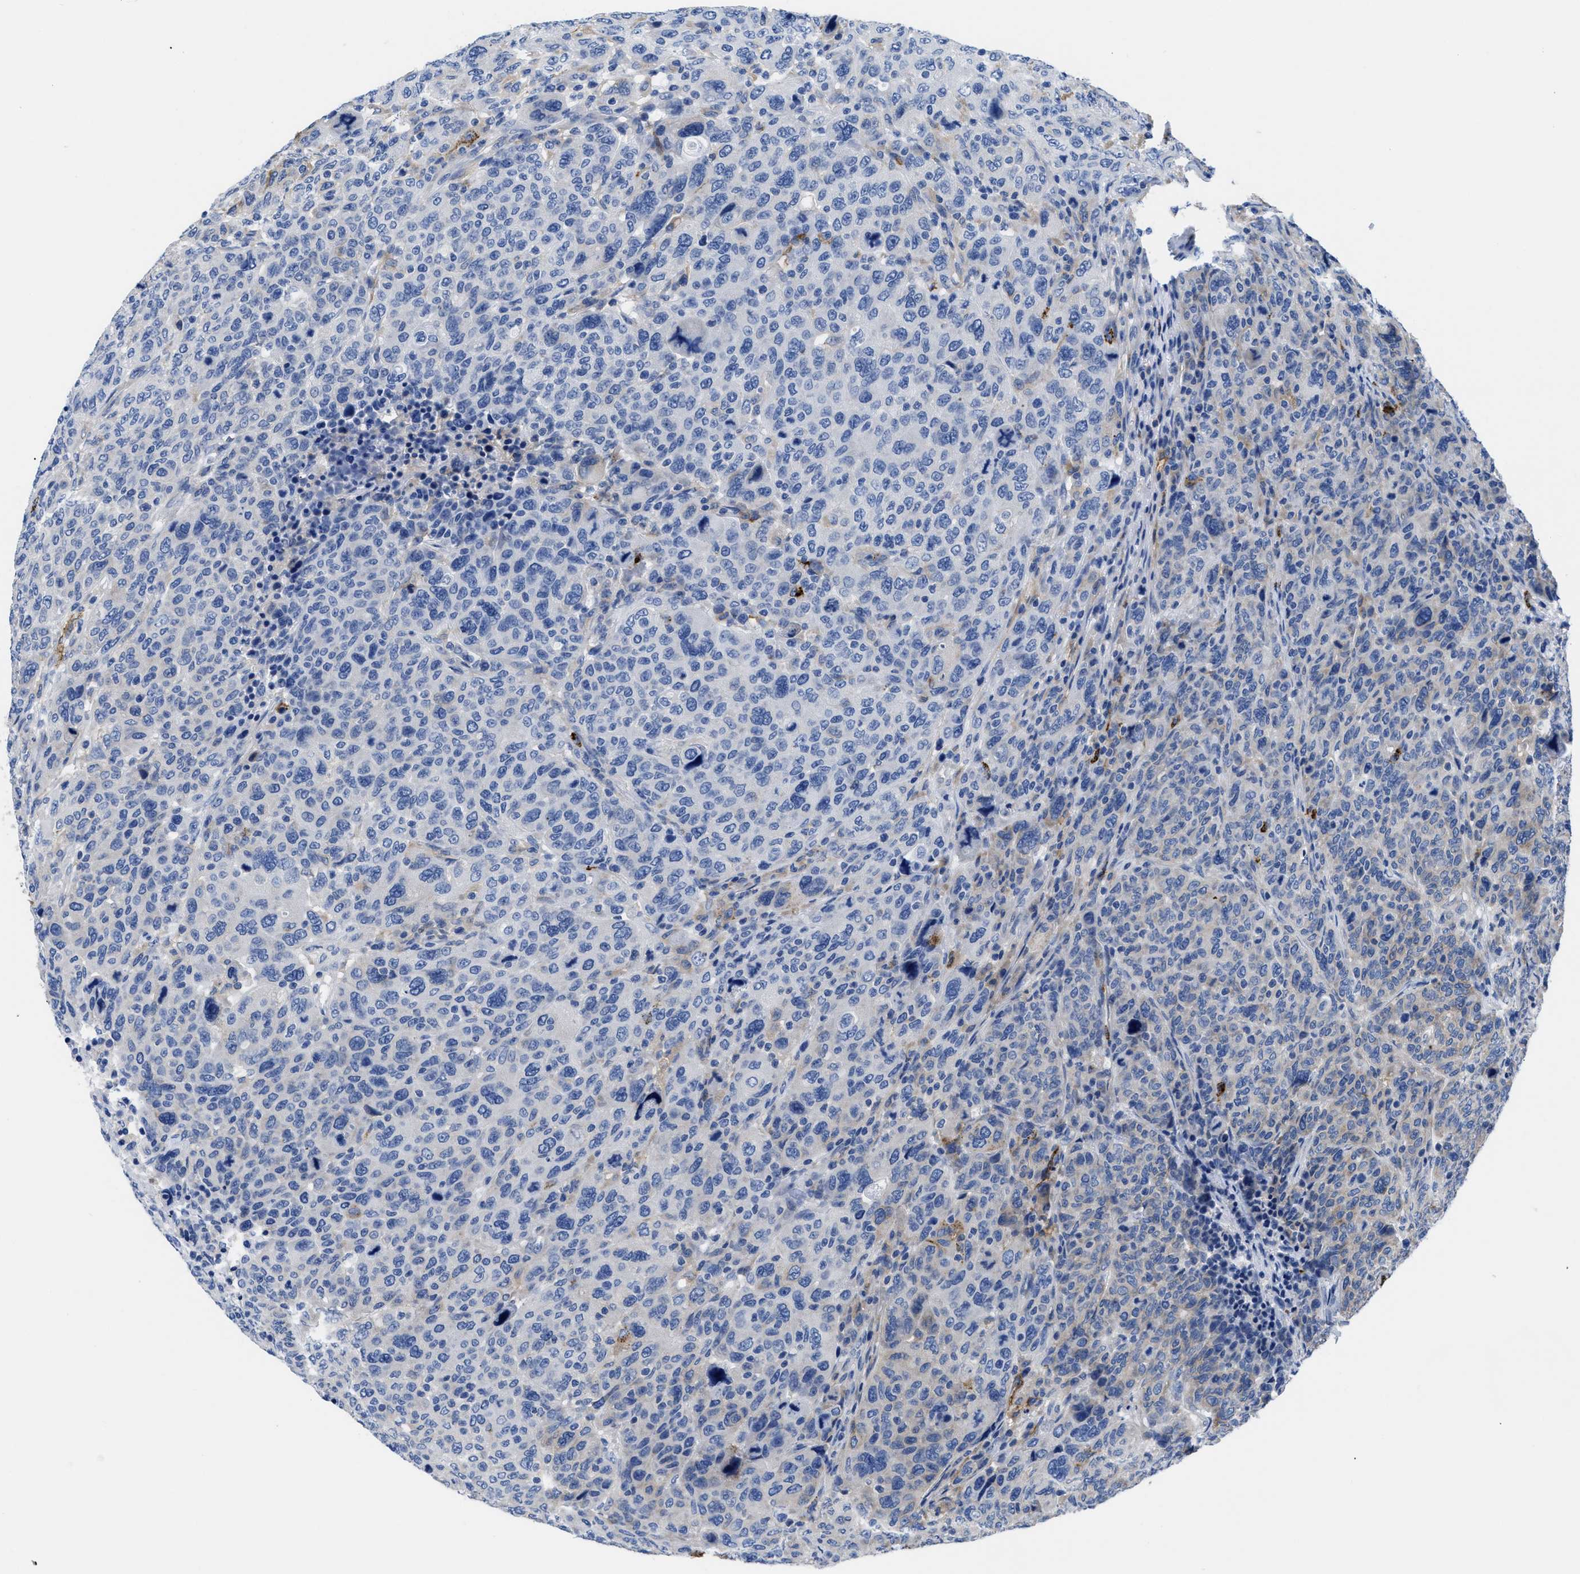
{"staining": {"intensity": "negative", "quantity": "none", "location": "none"}, "tissue": "breast cancer", "cell_type": "Tumor cells", "image_type": "cancer", "snomed": [{"axis": "morphology", "description": "Duct carcinoma"}, {"axis": "topography", "description": "Breast"}], "caption": "There is no significant positivity in tumor cells of breast cancer.", "gene": "HLA-DPA1", "patient": {"sex": "female", "age": 37}}